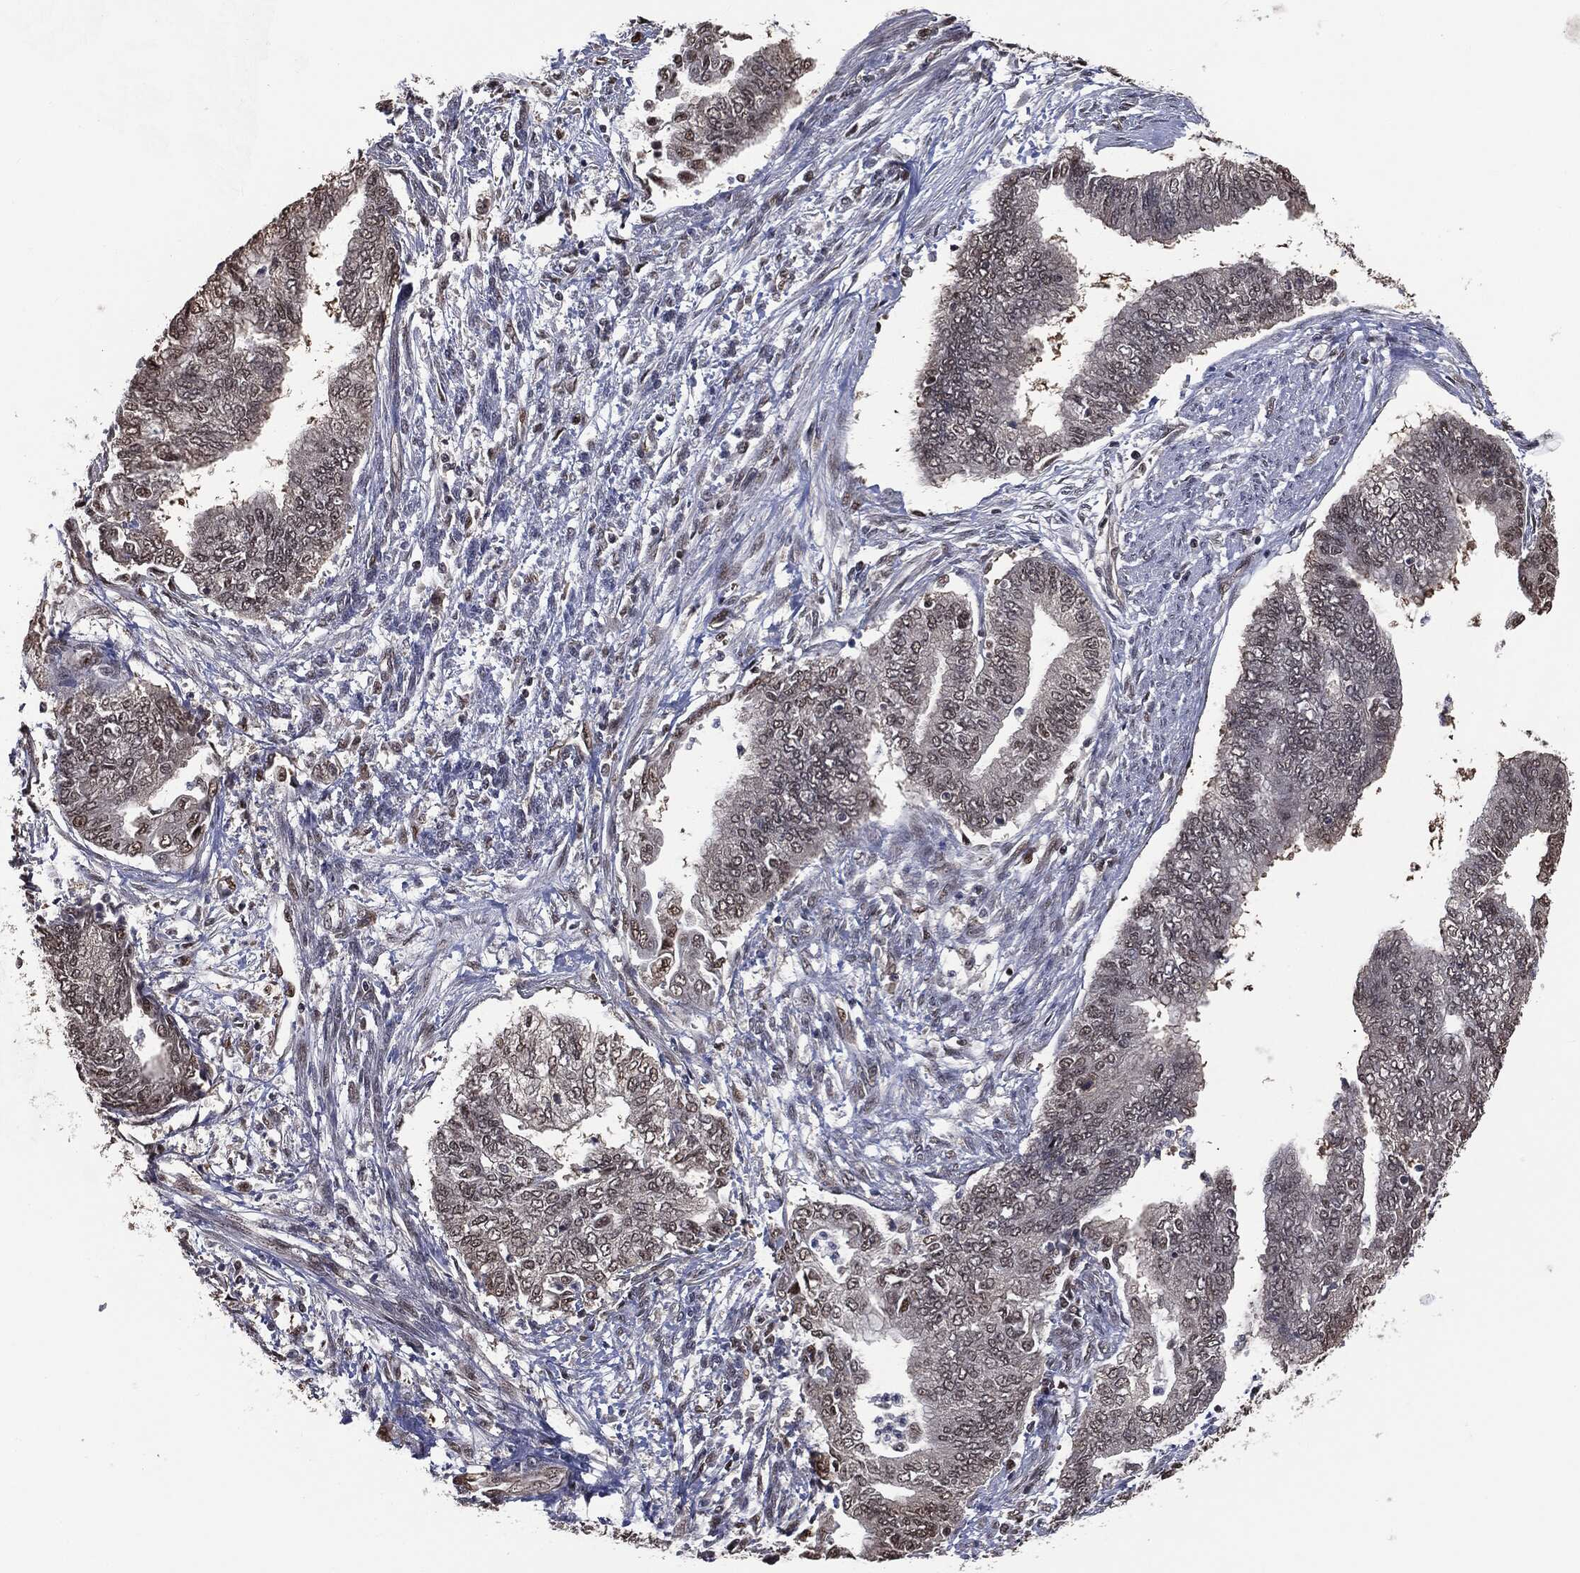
{"staining": {"intensity": "negative", "quantity": "none", "location": "none"}, "tissue": "endometrial cancer", "cell_type": "Tumor cells", "image_type": "cancer", "snomed": [{"axis": "morphology", "description": "Adenocarcinoma, NOS"}, {"axis": "topography", "description": "Endometrium"}], "caption": "DAB immunohistochemical staining of endometrial cancer displays no significant positivity in tumor cells.", "gene": "SHLD2", "patient": {"sex": "female", "age": 65}}